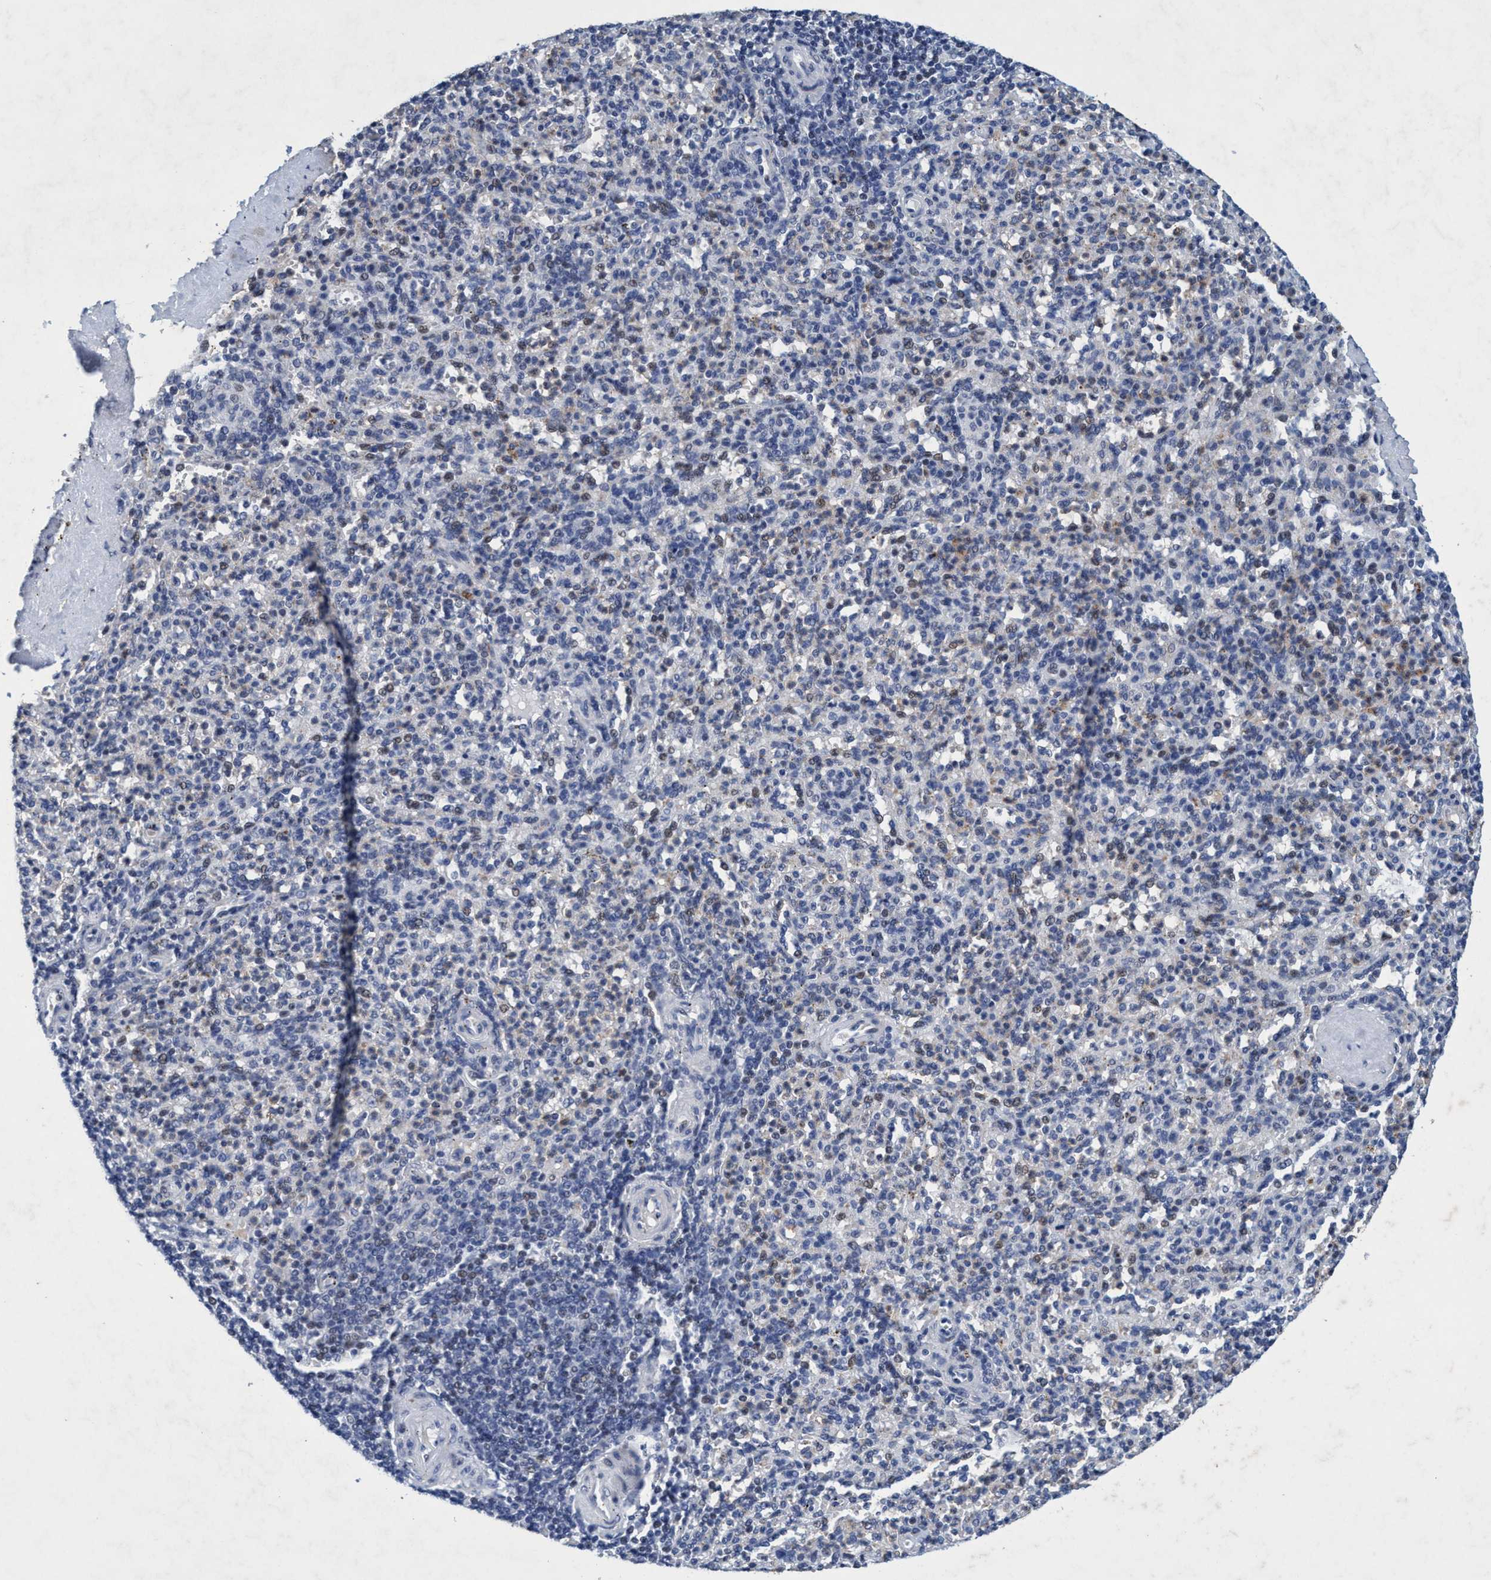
{"staining": {"intensity": "weak", "quantity": "<25%", "location": "nuclear"}, "tissue": "spleen", "cell_type": "Cells in red pulp", "image_type": "normal", "snomed": [{"axis": "morphology", "description": "Normal tissue, NOS"}, {"axis": "topography", "description": "Spleen"}], "caption": "IHC image of normal human spleen stained for a protein (brown), which demonstrates no expression in cells in red pulp.", "gene": "GRB14", "patient": {"sex": "male", "age": 36}}